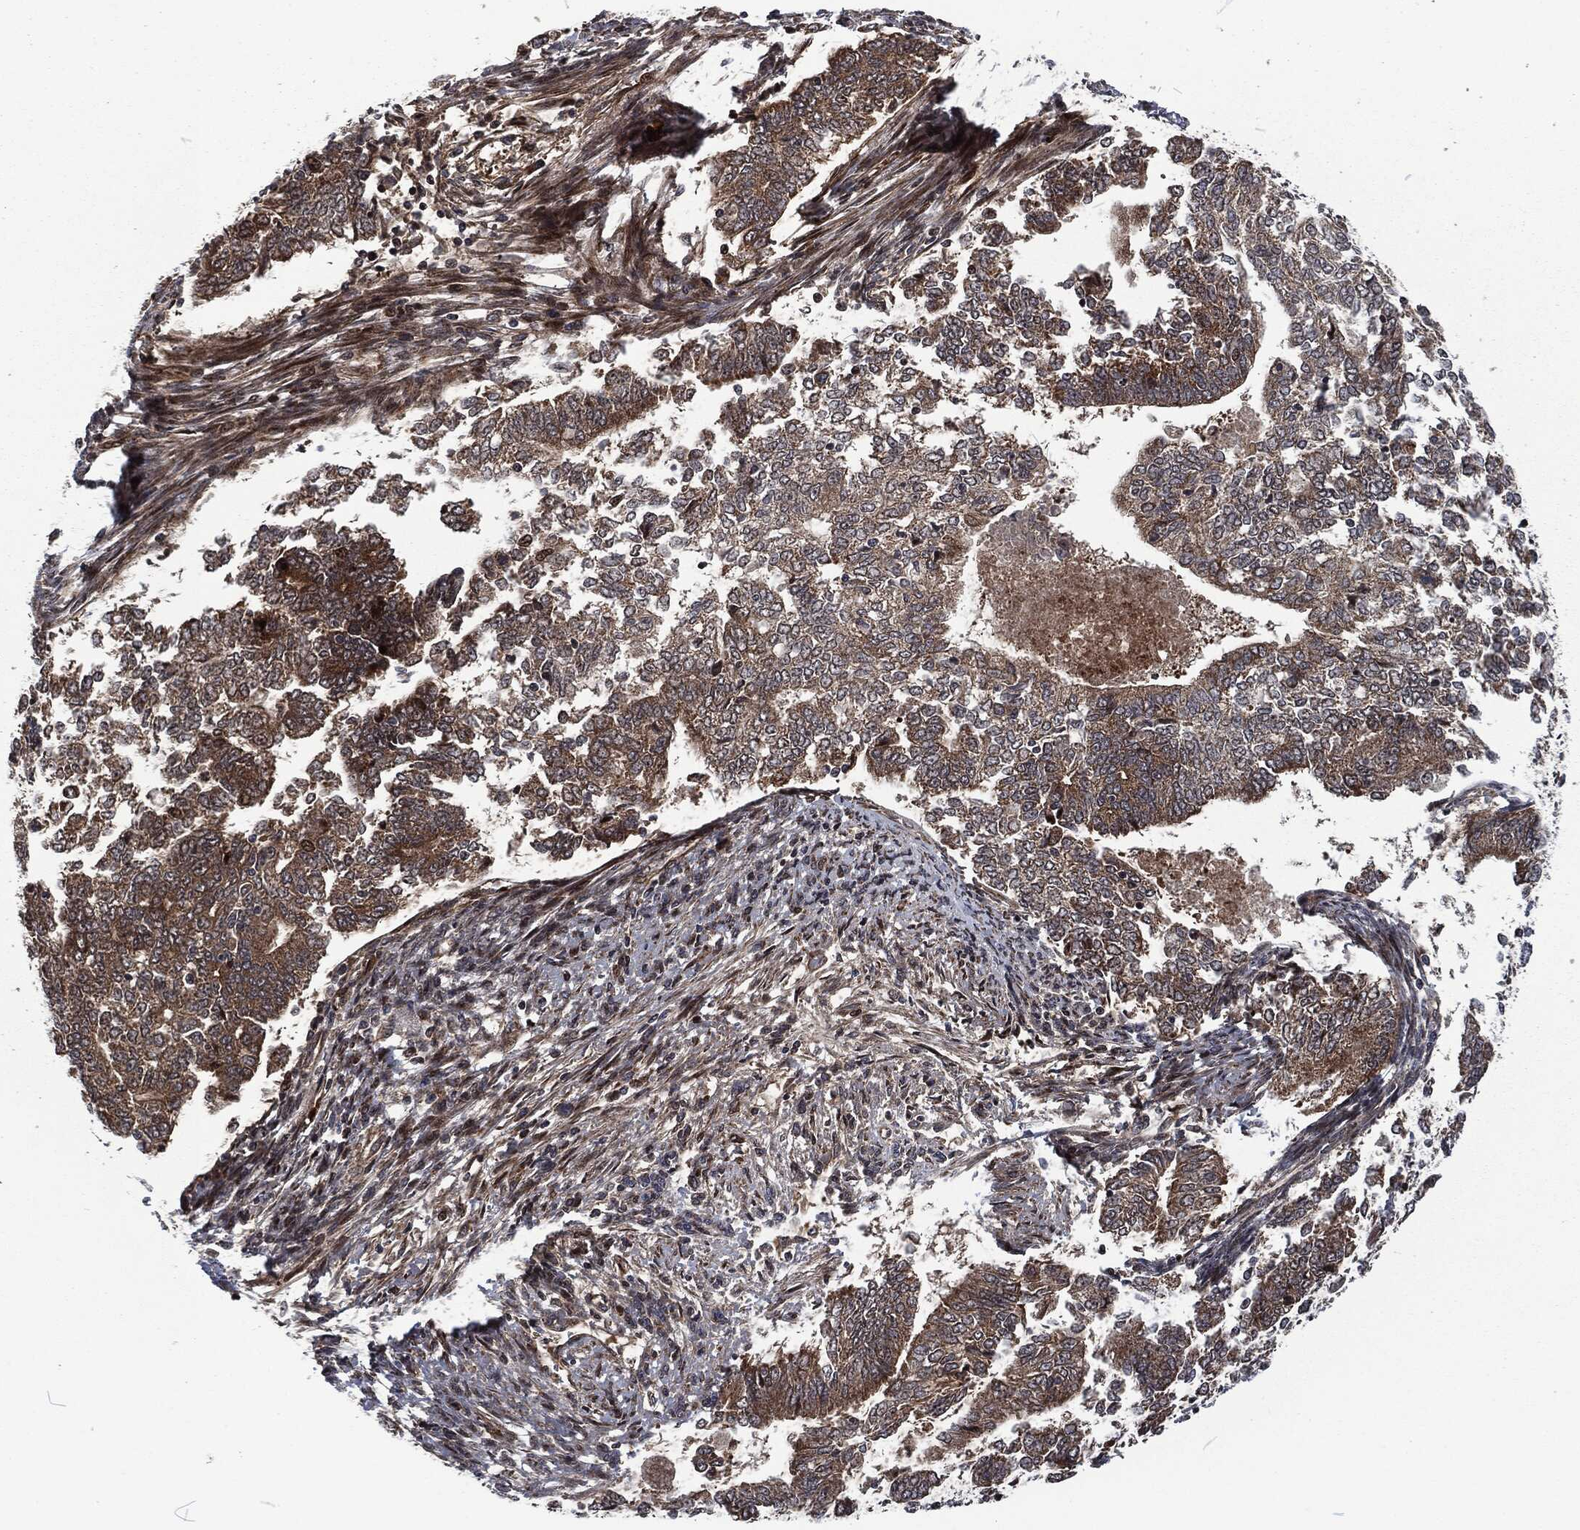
{"staining": {"intensity": "weak", "quantity": "25%-75%", "location": "cytoplasmic/membranous"}, "tissue": "endometrial cancer", "cell_type": "Tumor cells", "image_type": "cancer", "snomed": [{"axis": "morphology", "description": "Adenocarcinoma, NOS"}, {"axis": "topography", "description": "Endometrium"}], "caption": "DAB immunohistochemical staining of endometrial cancer displays weak cytoplasmic/membranous protein positivity in about 25%-75% of tumor cells.", "gene": "CMPK2", "patient": {"sex": "female", "age": 65}}